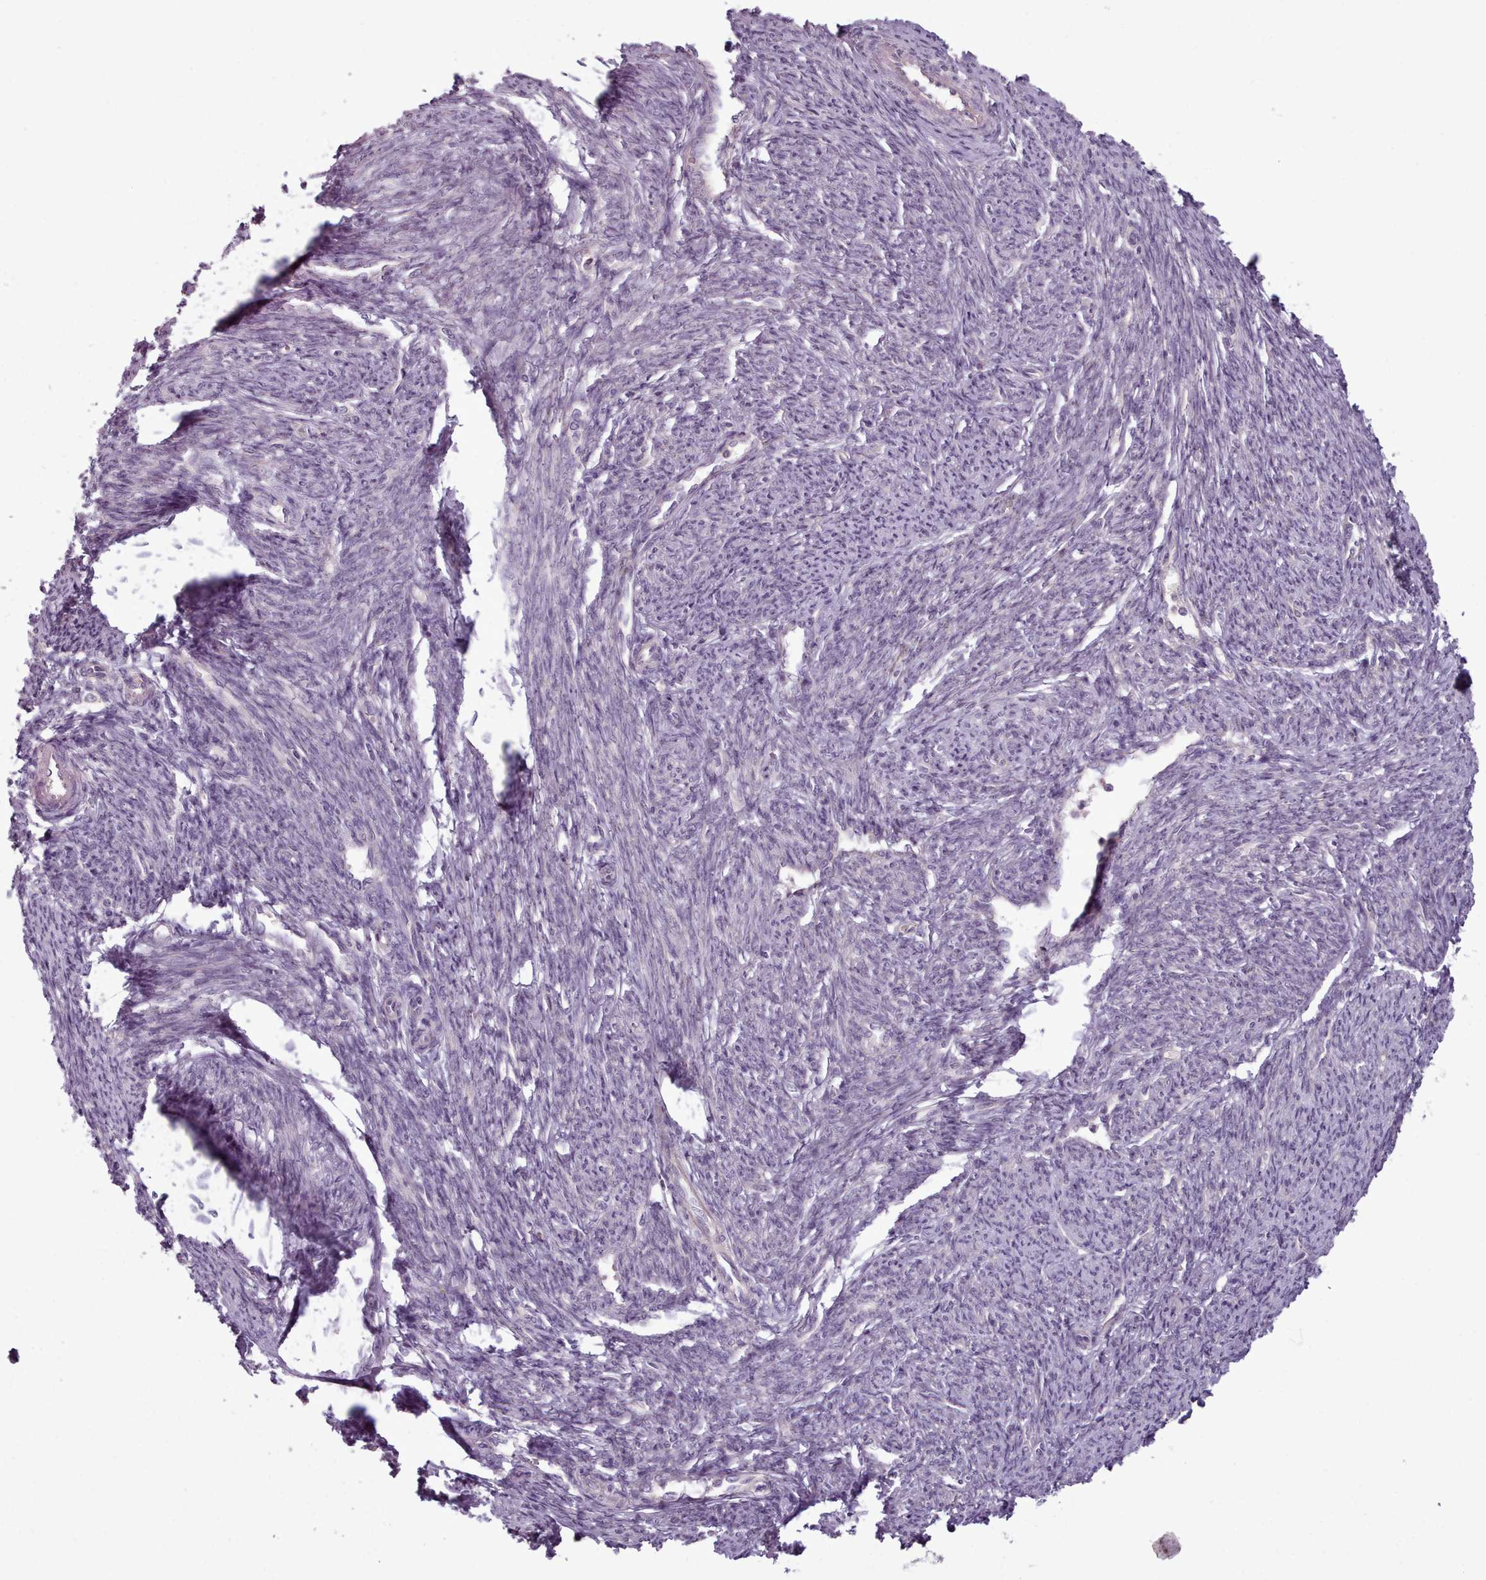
{"staining": {"intensity": "weak", "quantity": "25%-75%", "location": "cytoplasmic/membranous"}, "tissue": "smooth muscle", "cell_type": "Smooth muscle cells", "image_type": "normal", "snomed": [{"axis": "morphology", "description": "Normal tissue, NOS"}, {"axis": "topography", "description": "Smooth muscle"}, {"axis": "topography", "description": "Fallopian tube"}], "caption": "Smooth muscle stained with DAB IHC displays low levels of weak cytoplasmic/membranous positivity in about 25%-75% of smooth muscle cells. Nuclei are stained in blue.", "gene": "NT5DC2", "patient": {"sex": "female", "age": 59}}